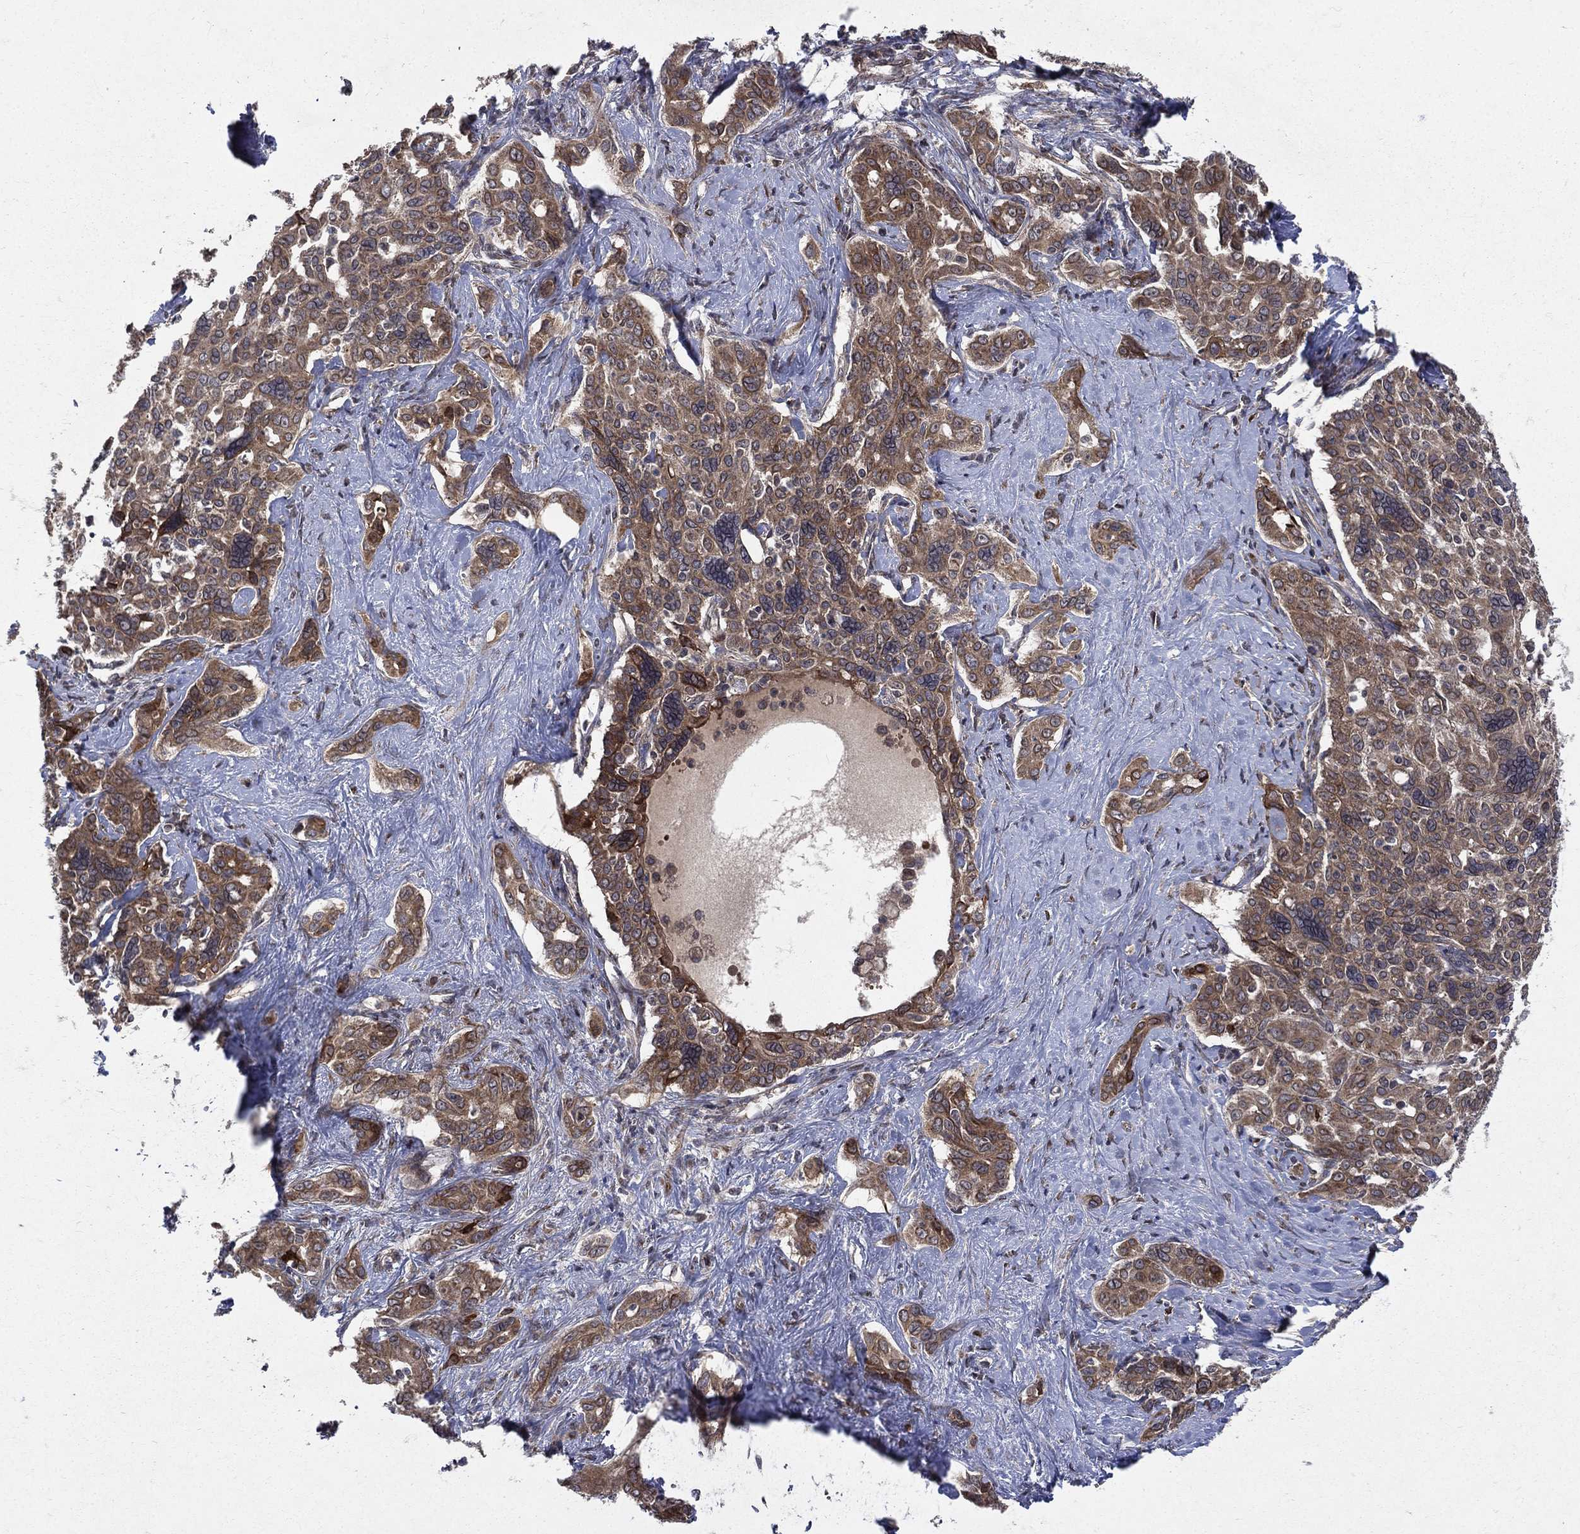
{"staining": {"intensity": "moderate", "quantity": ">75%", "location": "cytoplasmic/membranous"}, "tissue": "liver cancer", "cell_type": "Tumor cells", "image_type": "cancer", "snomed": [{"axis": "morphology", "description": "Cholangiocarcinoma"}, {"axis": "topography", "description": "Liver"}], "caption": "Protein expression analysis of human liver cancer (cholangiocarcinoma) reveals moderate cytoplasmic/membranous positivity in approximately >75% of tumor cells.", "gene": "RAB11FIP4", "patient": {"sex": "female", "age": 47}}